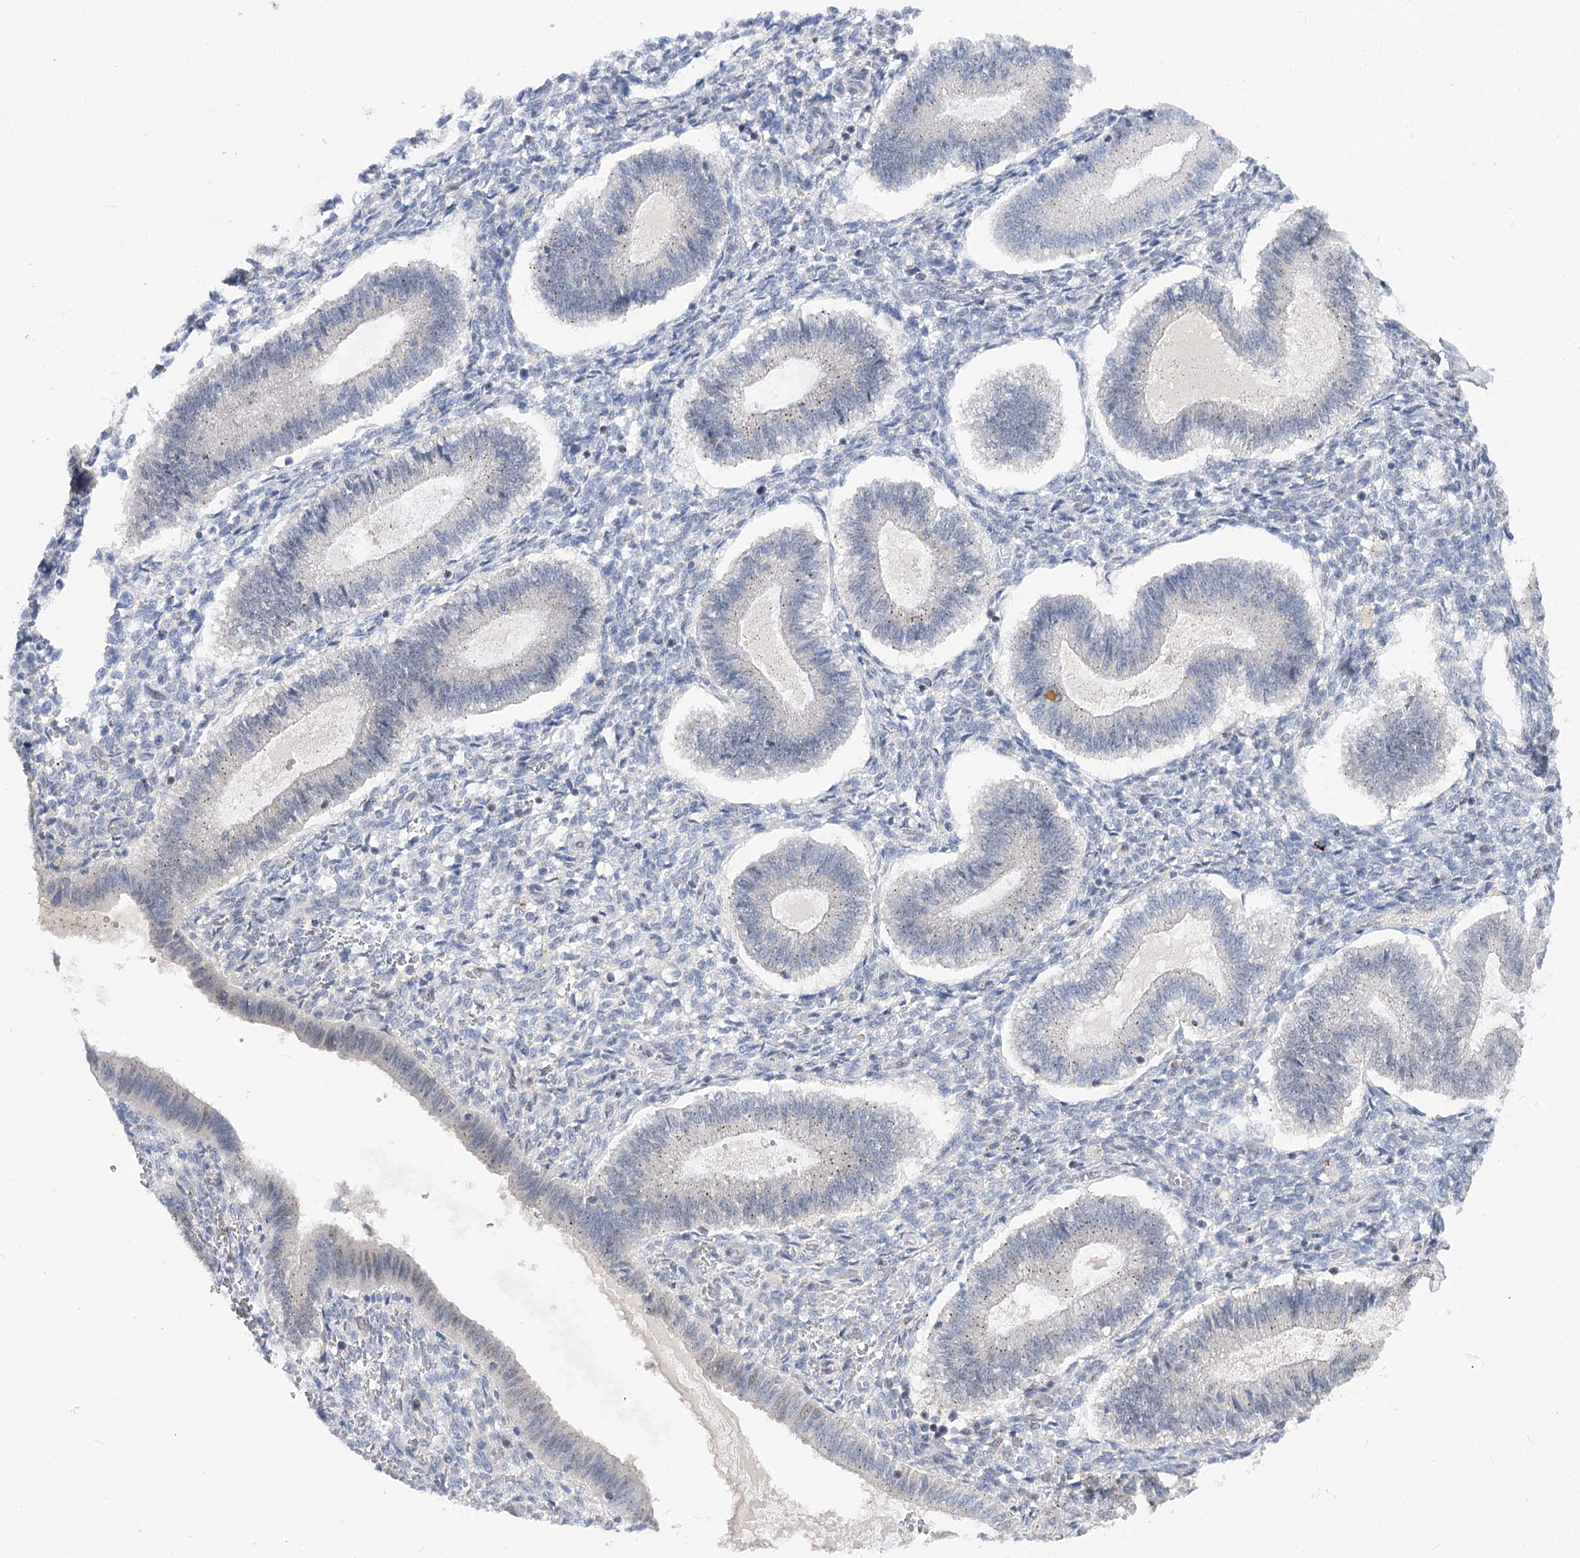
{"staining": {"intensity": "negative", "quantity": "none", "location": "none"}, "tissue": "endometrium", "cell_type": "Cells in endometrial stroma", "image_type": "normal", "snomed": [{"axis": "morphology", "description": "Normal tissue, NOS"}, {"axis": "topography", "description": "Endometrium"}], "caption": "This histopathology image is of benign endometrium stained with immunohistochemistry to label a protein in brown with the nuclei are counter-stained blue. There is no expression in cells in endometrial stroma.", "gene": "ATP10B", "patient": {"sex": "female", "age": 25}}